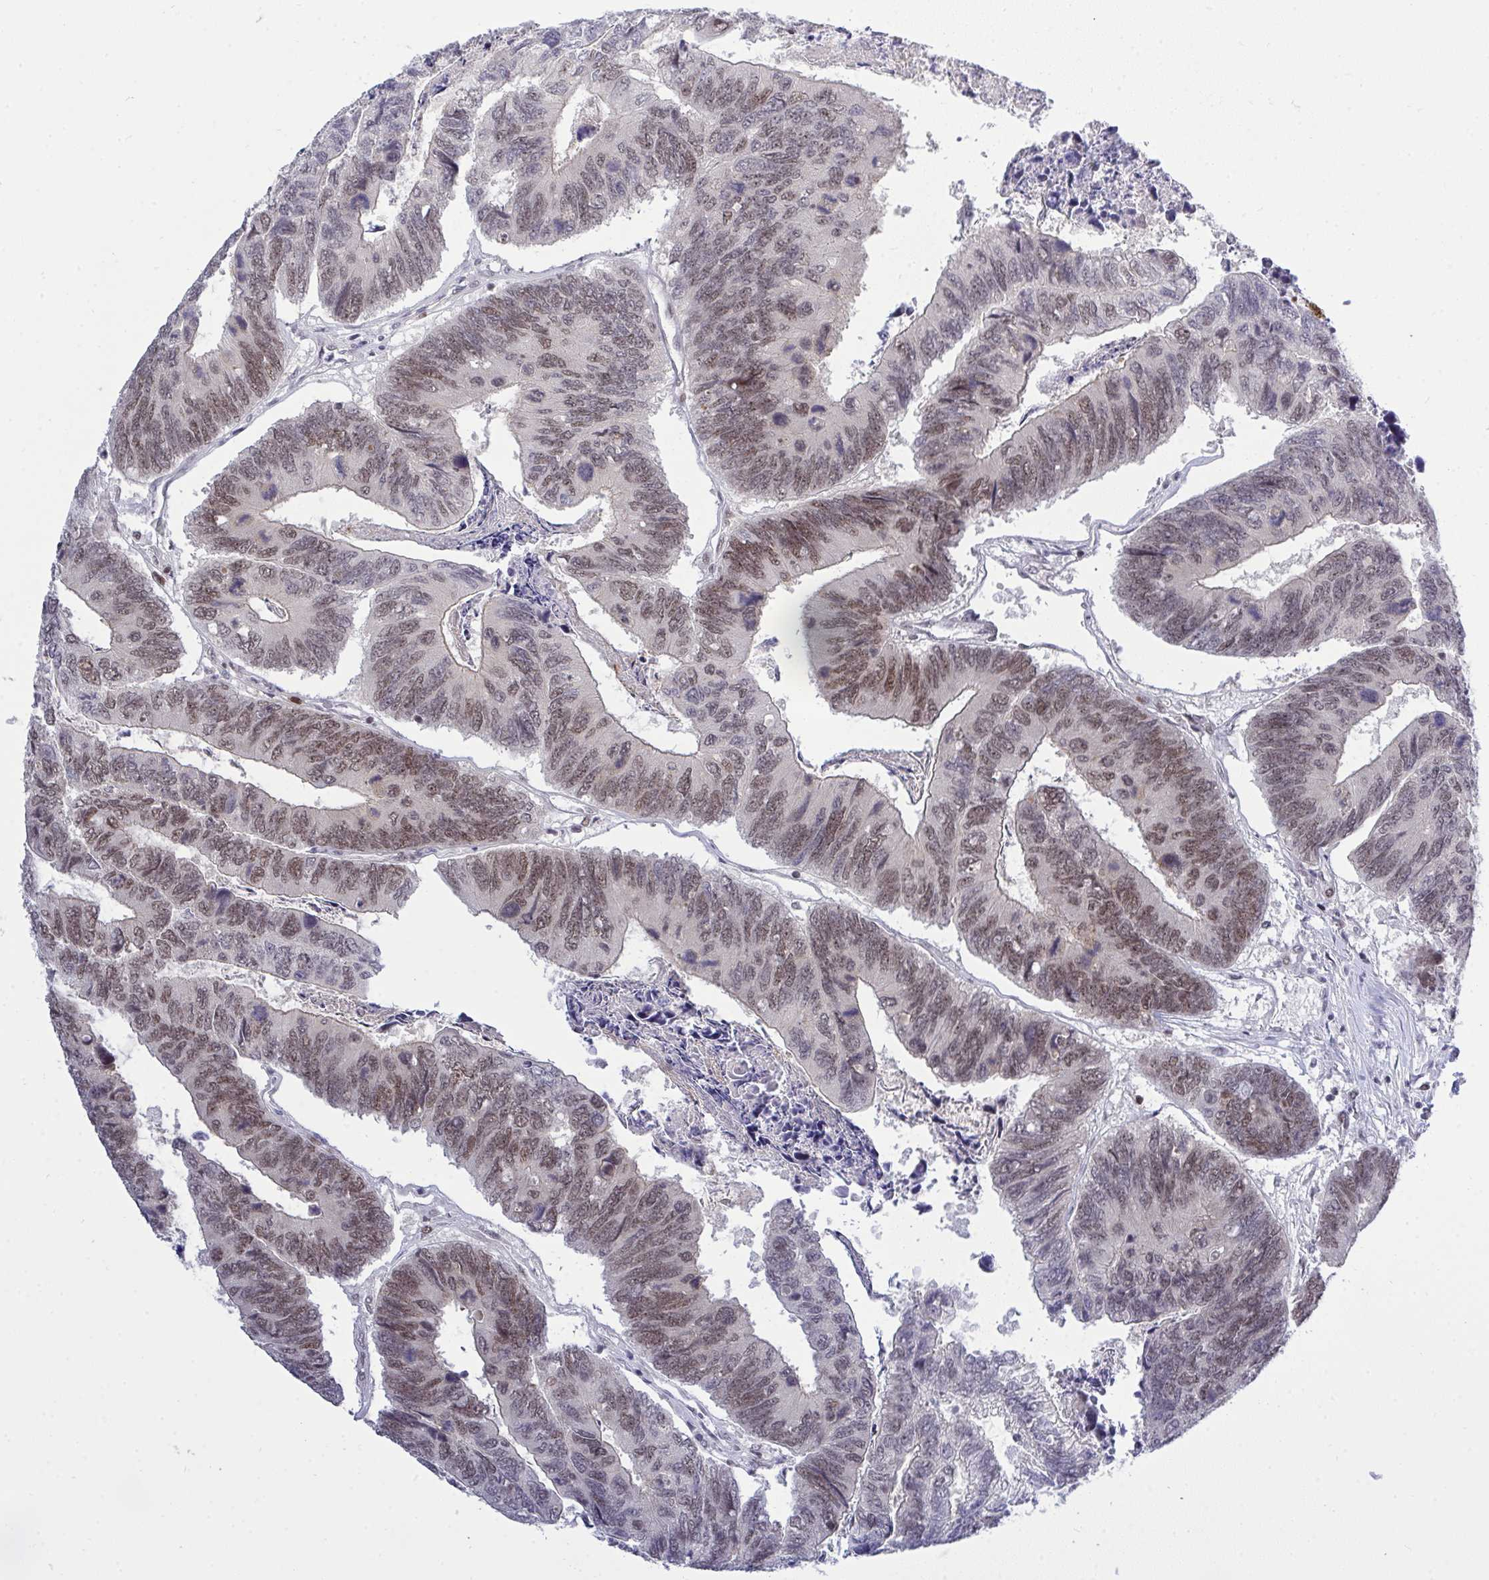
{"staining": {"intensity": "weak", "quantity": "25%-75%", "location": "nuclear"}, "tissue": "colorectal cancer", "cell_type": "Tumor cells", "image_type": "cancer", "snomed": [{"axis": "morphology", "description": "Adenocarcinoma, NOS"}, {"axis": "topography", "description": "Colon"}], "caption": "Human colorectal cancer stained with a protein marker demonstrates weak staining in tumor cells.", "gene": "RFC4", "patient": {"sex": "female", "age": 67}}